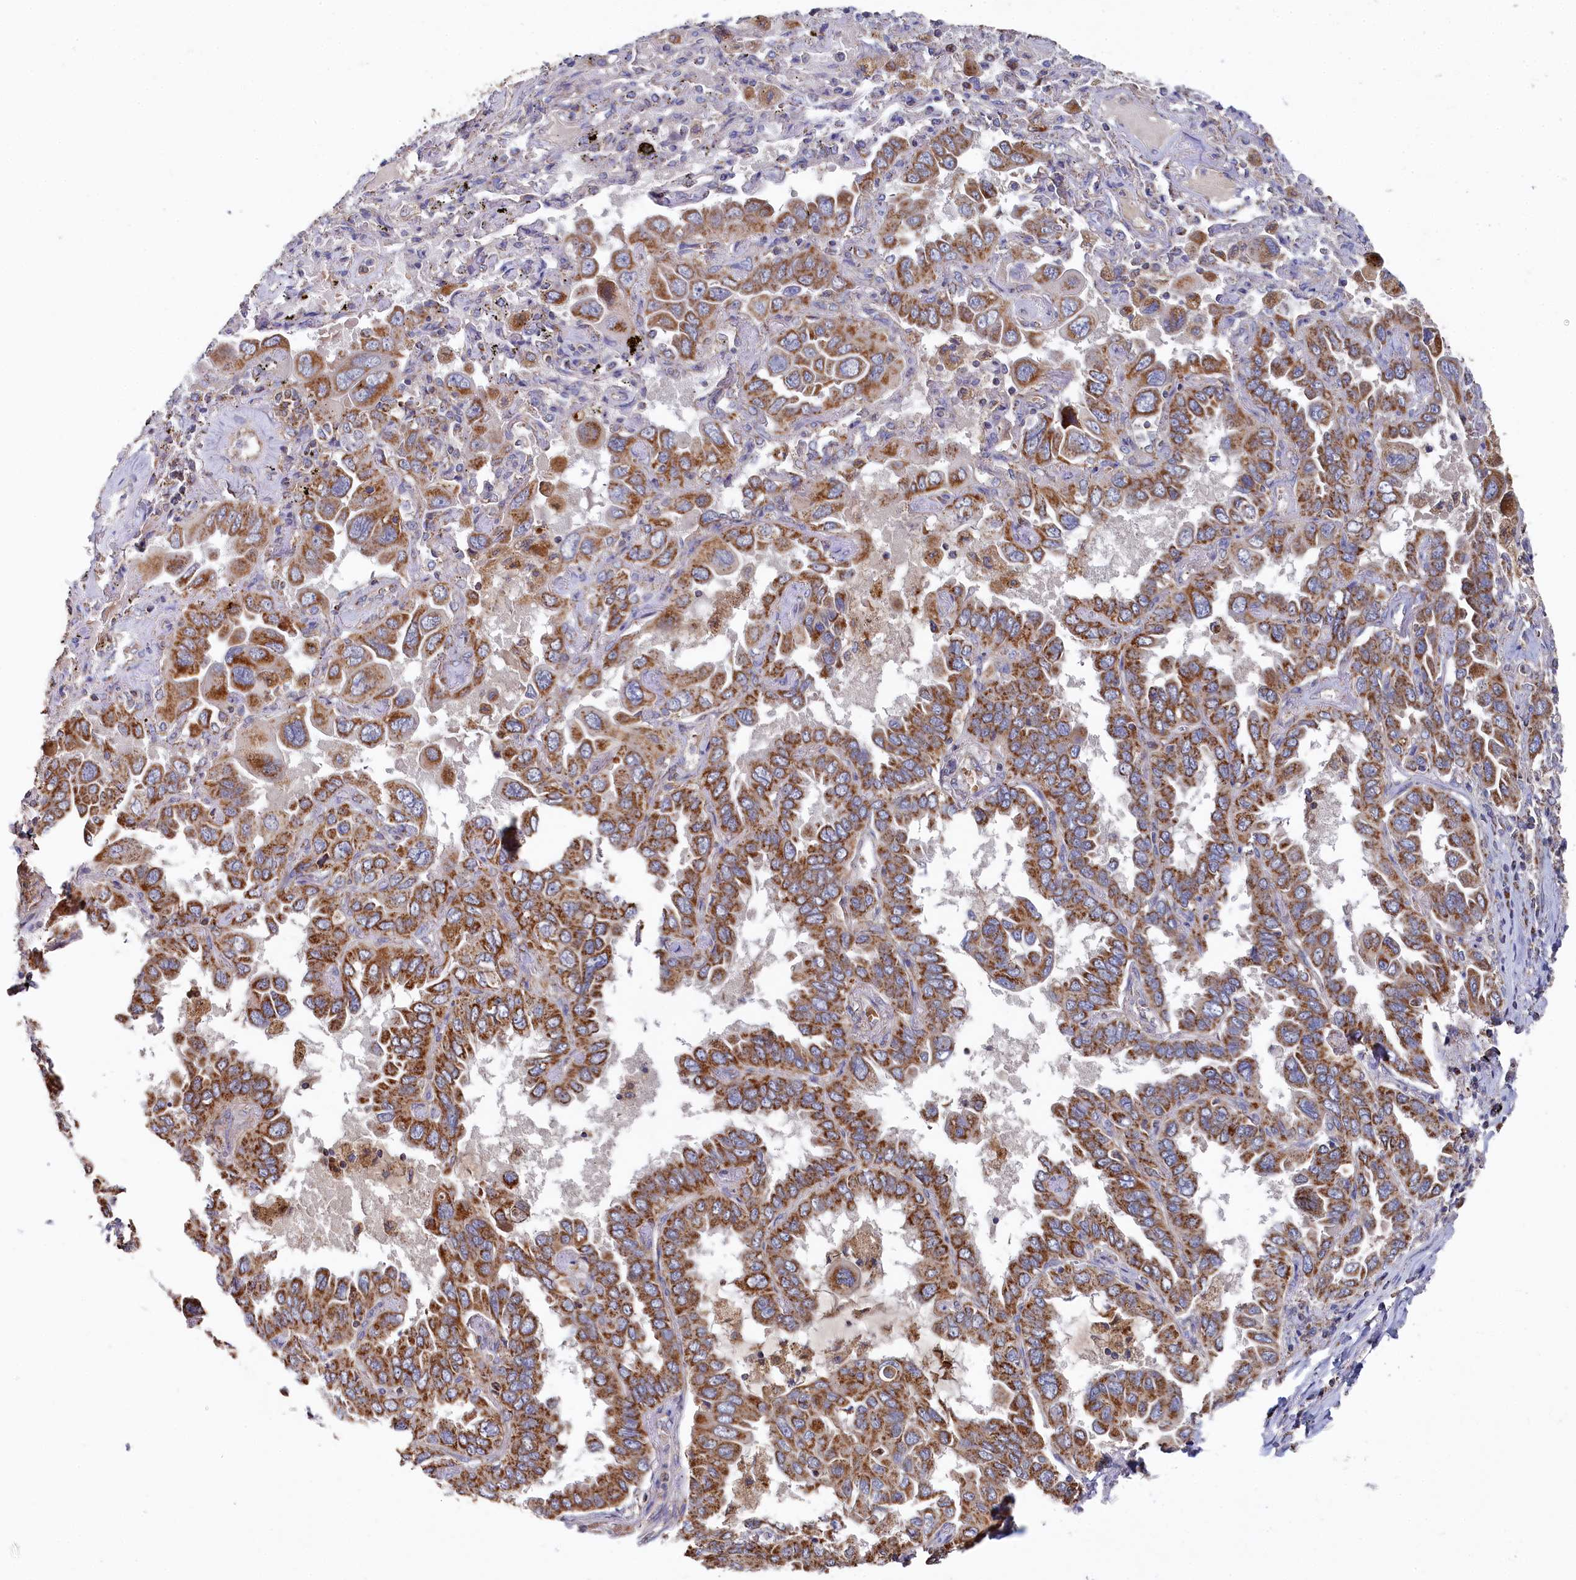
{"staining": {"intensity": "moderate", "quantity": ">75%", "location": "cytoplasmic/membranous"}, "tissue": "lung cancer", "cell_type": "Tumor cells", "image_type": "cancer", "snomed": [{"axis": "morphology", "description": "Adenocarcinoma, NOS"}, {"axis": "topography", "description": "Lung"}], "caption": "The micrograph exhibits a brown stain indicating the presence of a protein in the cytoplasmic/membranous of tumor cells in lung cancer (adenocarcinoma).", "gene": "HAUS2", "patient": {"sex": "male", "age": 64}}